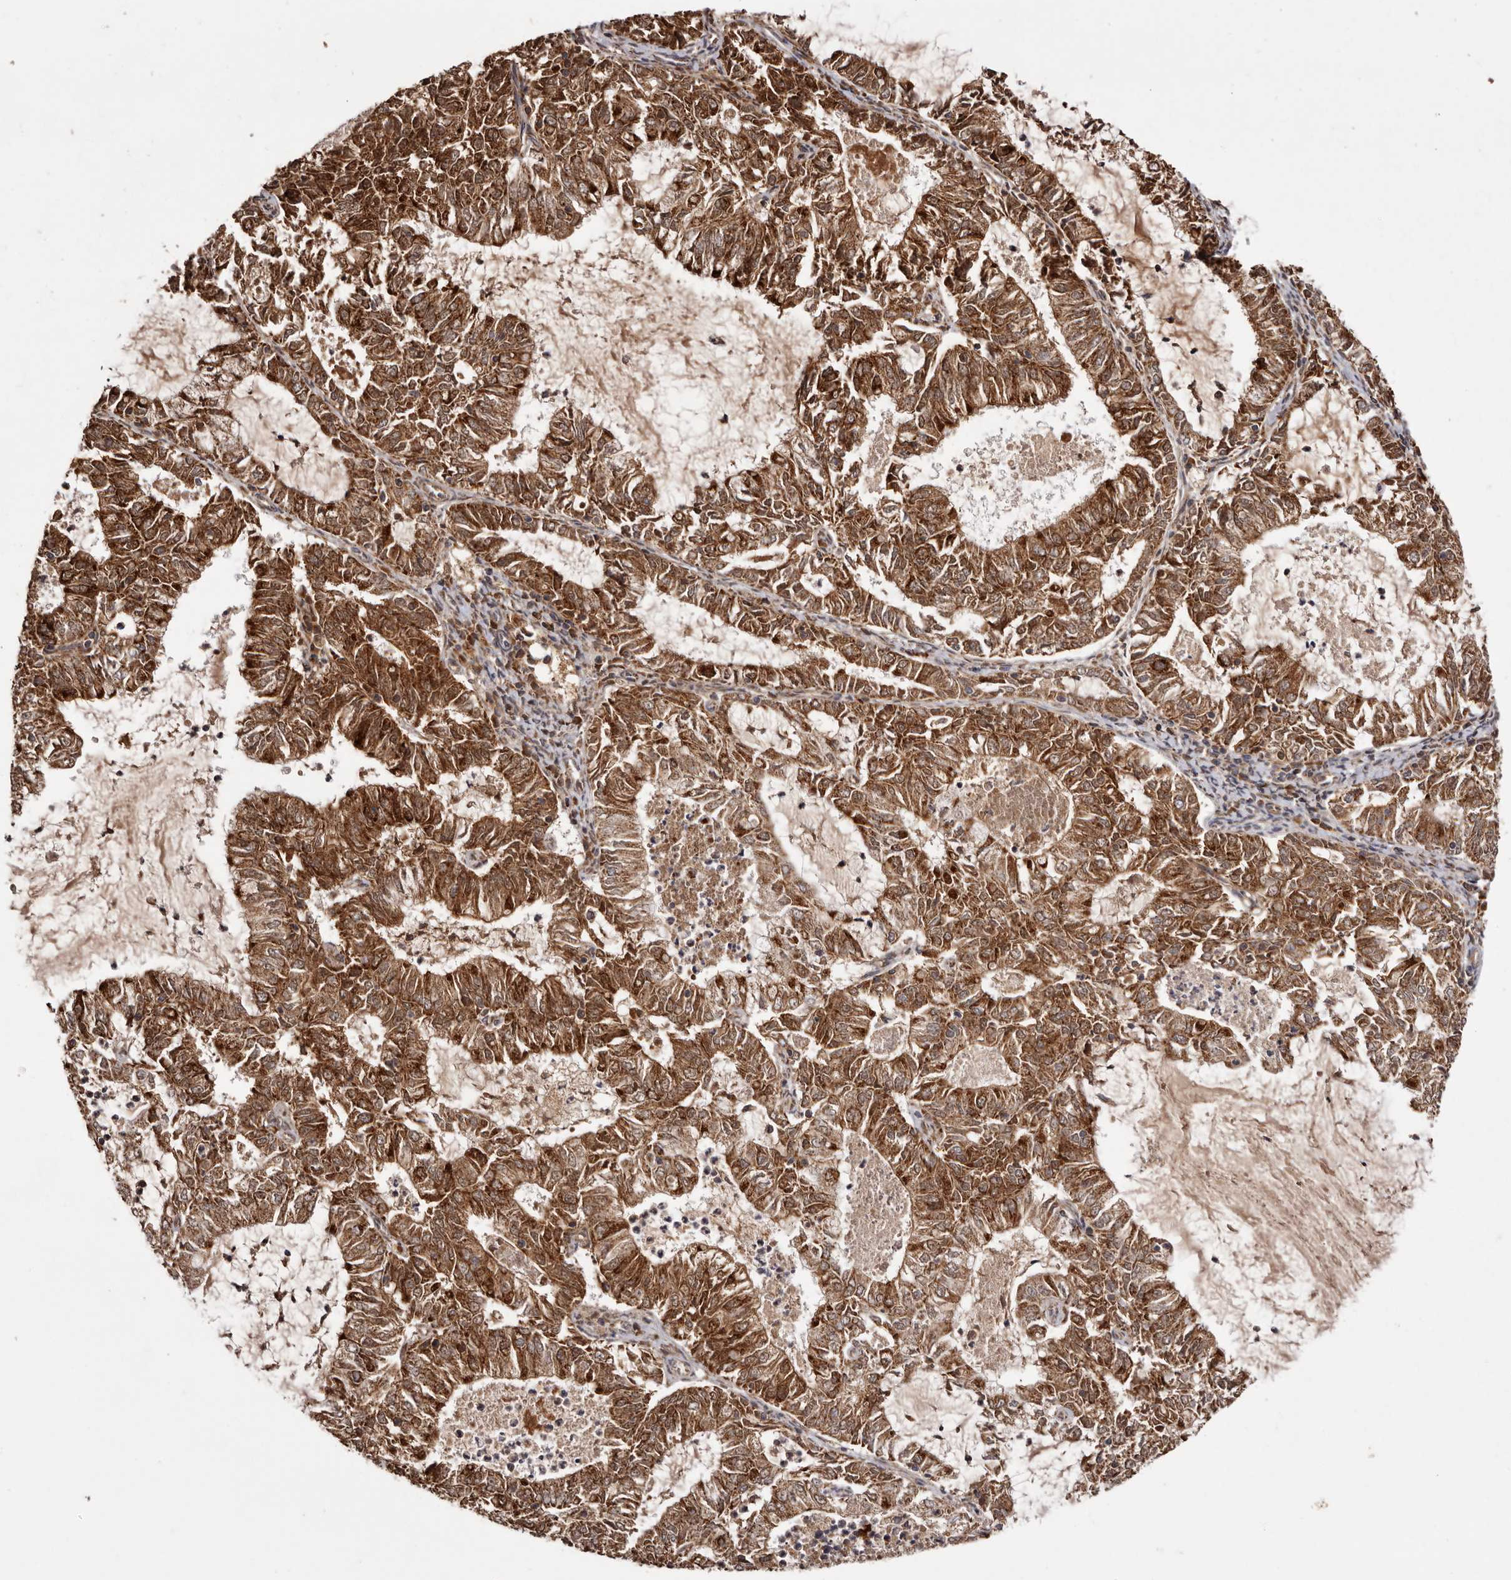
{"staining": {"intensity": "strong", "quantity": ">75%", "location": "cytoplasmic/membranous"}, "tissue": "endometrial cancer", "cell_type": "Tumor cells", "image_type": "cancer", "snomed": [{"axis": "morphology", "description": "Adenocarcinoma, NOS"}, {"axis": "topography", "description": "Endometrium"}], "caption": "Strong cytoplasmic/membranous positivity for a protein is appreciated in about >75% of tumor cells of endometrial cancer (adenocarcinoma) using IHC.", "gene": "CPLANE2", "patient": {"sex": "female", "age": 57}}